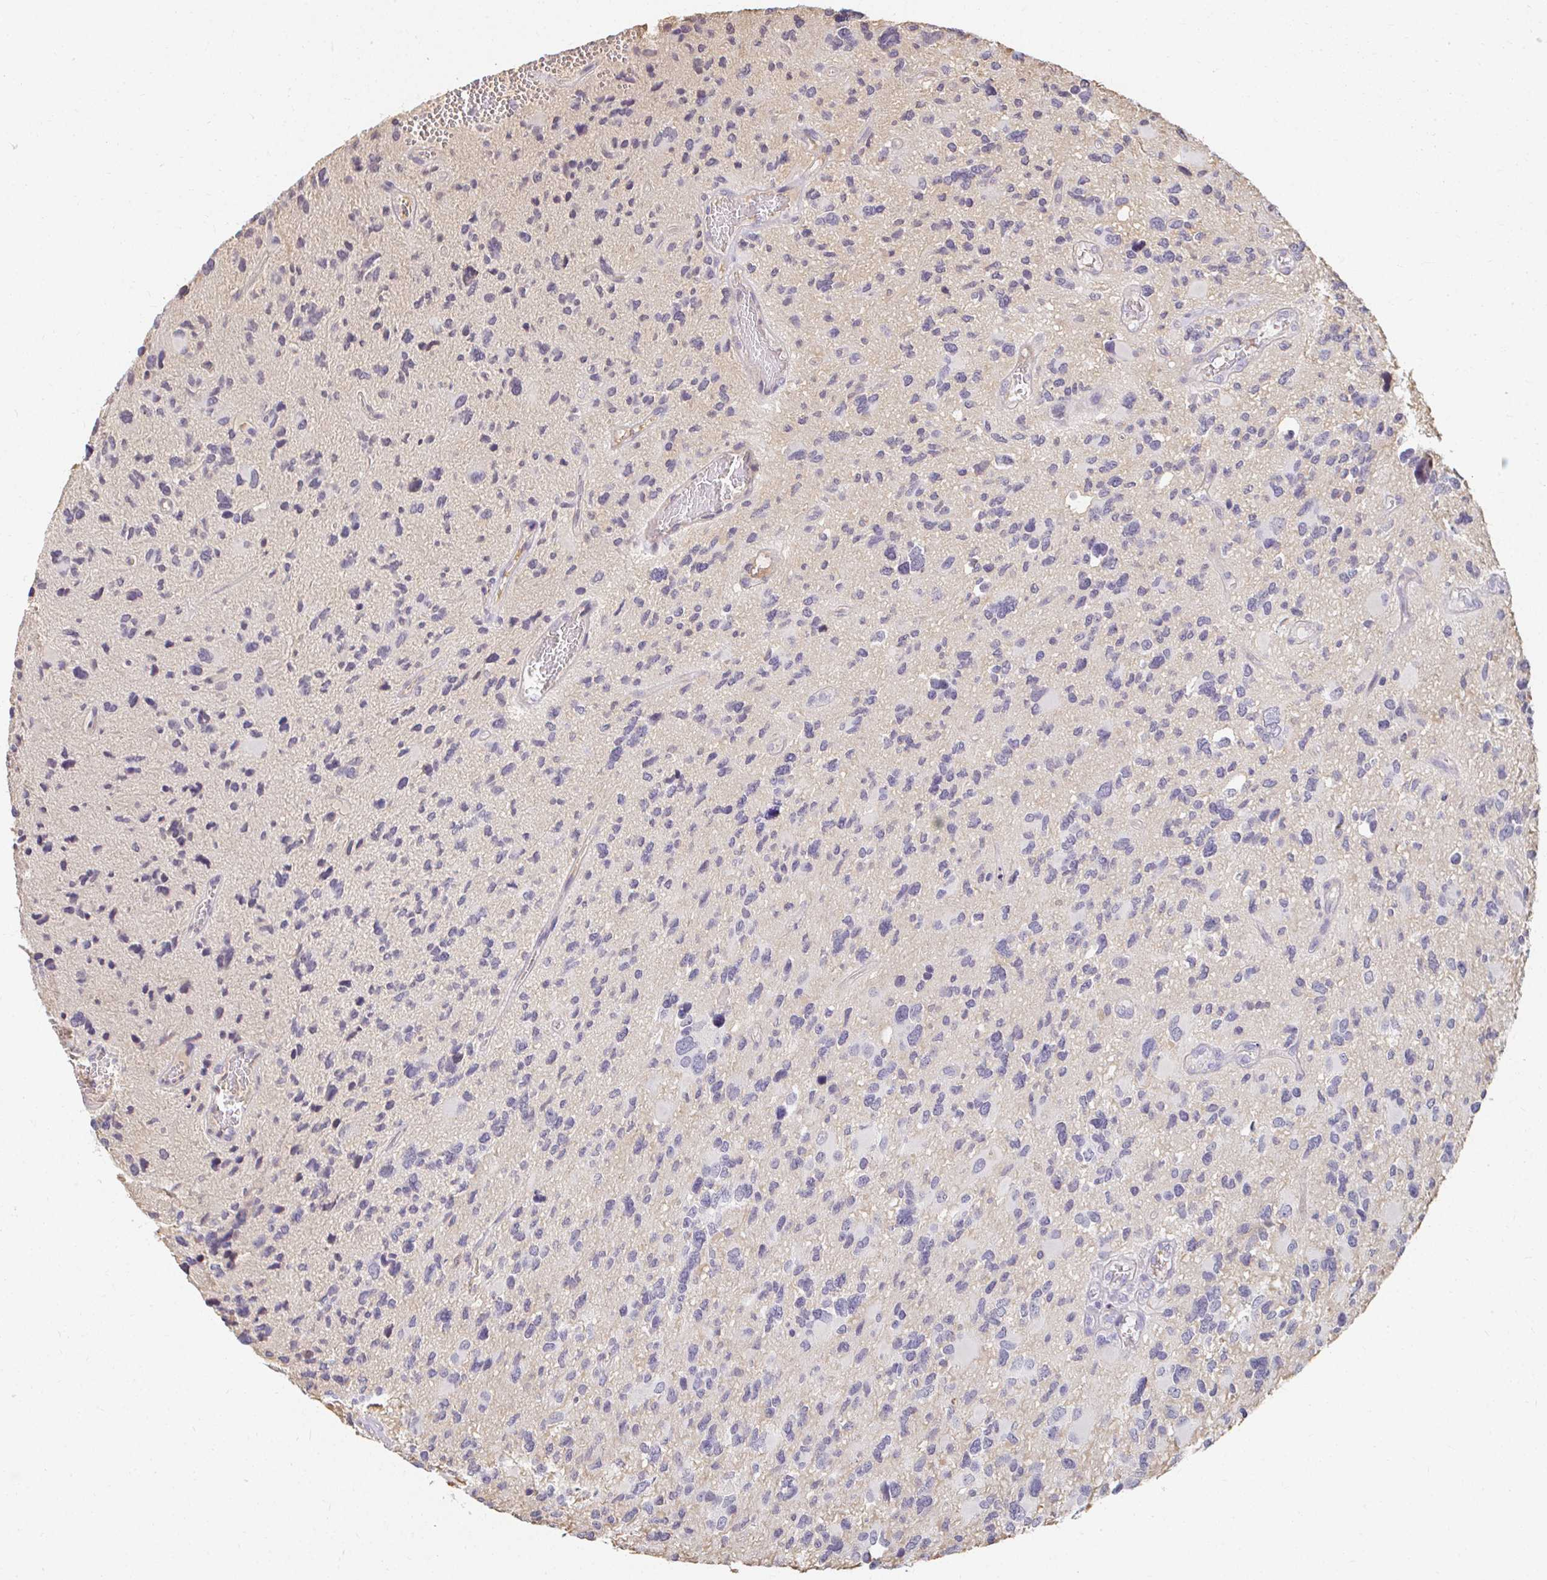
{"staining": {"intensity": "negative", "quantity": "none", "location": "none"}, "tissue": "glioma", "cell_type": "Tumor cells", "image_type": "cancer", "snomed": [{"axis": "morphology", "description": "Glioma, malignant, High grade"}, {"axis": "topography", "description": "Brain"}], "caption": "A high-resolution micrograph shows immunohistochemistry staining of glioma, which reveals no significant staining in tumor cells. (Brightfield microscopy of DAB (3,3'-diaminobenzidine) IHC at high magnification).", "gene": "LOXL4", "patient": {"sex": "female", "age": 11}}